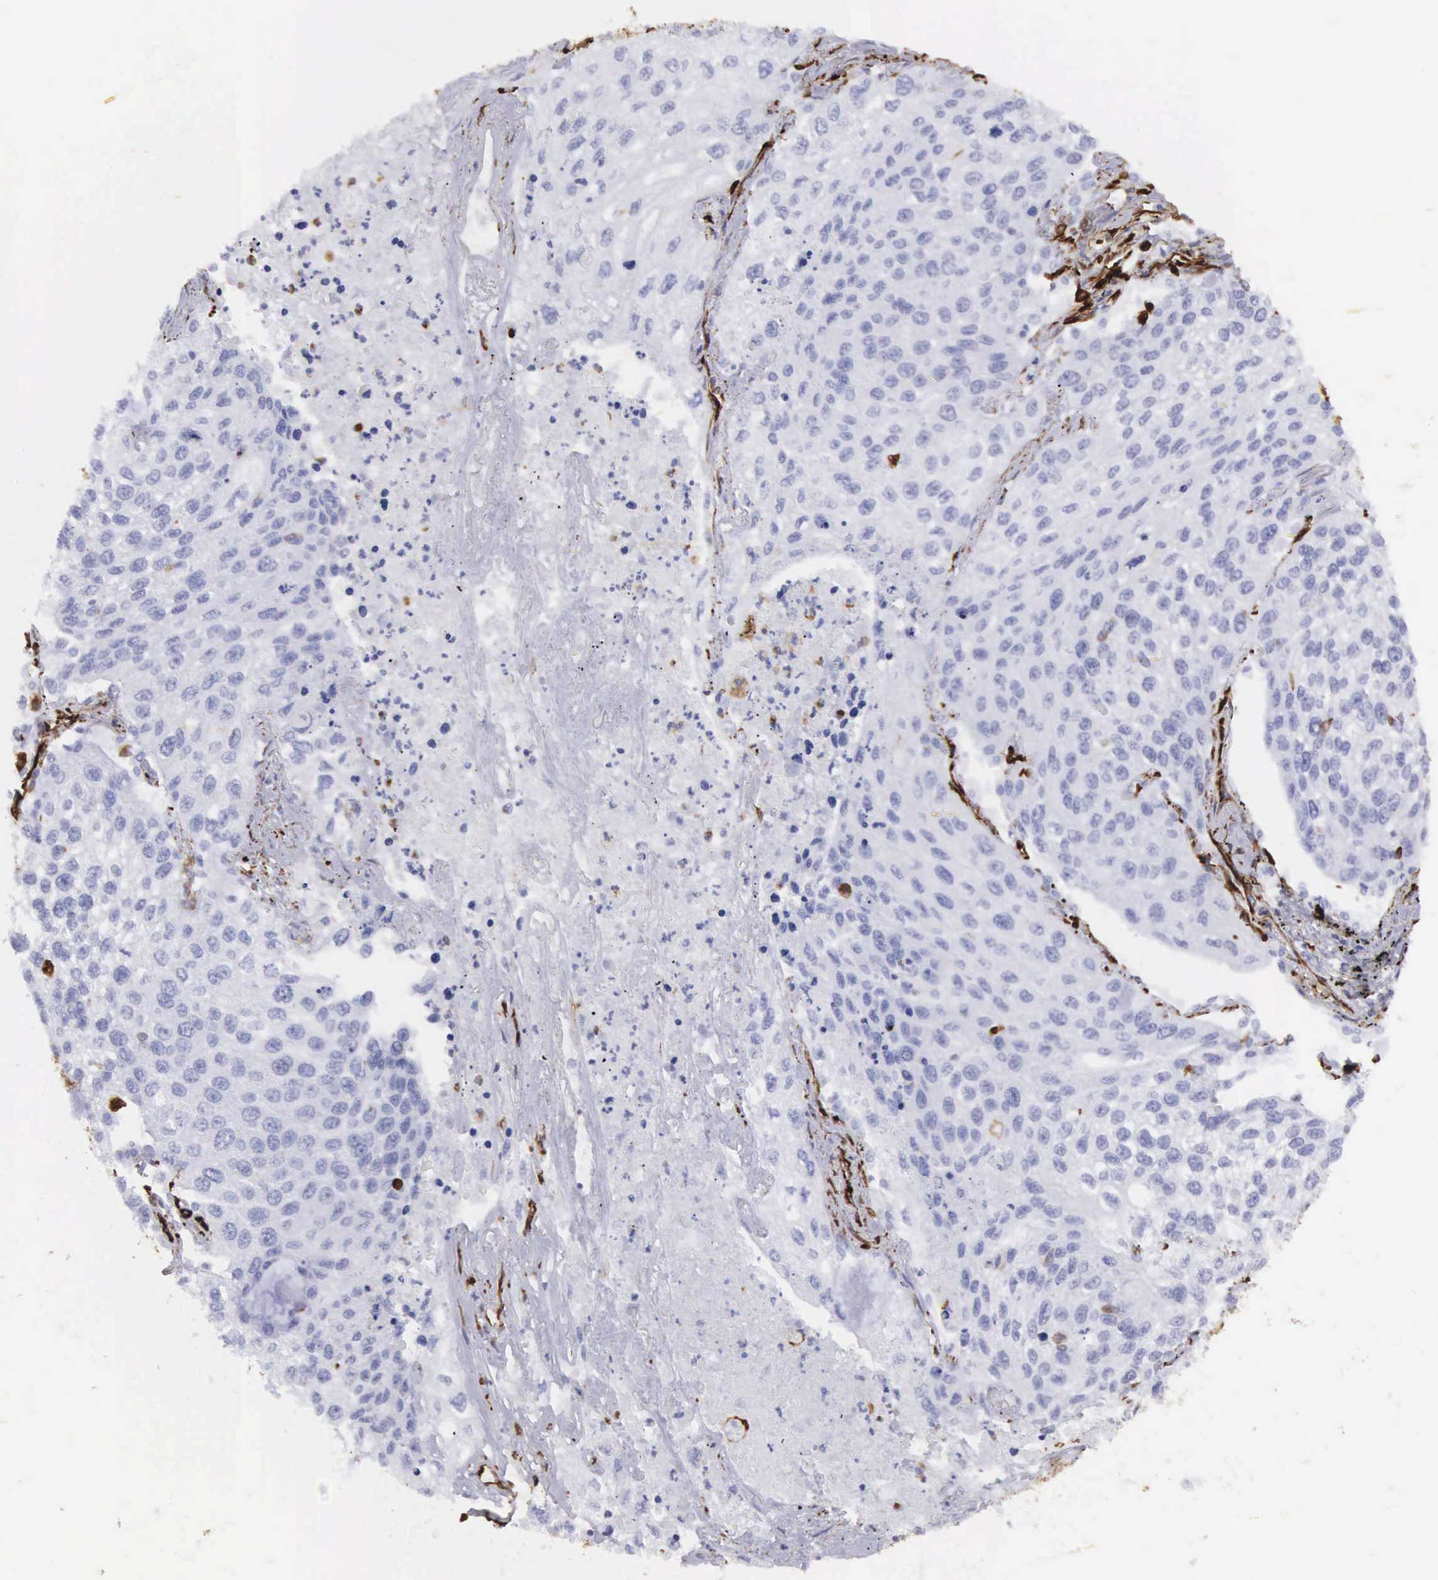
{"staining": {"intensity": "weak", "quantity": "<25%", "location": "cytoplasmic/membranous"}, "tissue": "lung cancer", "cell_type": "Tumor cells", "image_type": "cancer", "snomed": [{"axis": "morphology", "description": "Squamous cell carcinoma, NOS"}, {"axis": "topography", "description": "Lung"}], "caption": "A micrograph of human lung squamous cell carcinoma is negative for staining in tumor cells.", "gene": "VIM", "patient": {"sex": "male", "age": 75}}